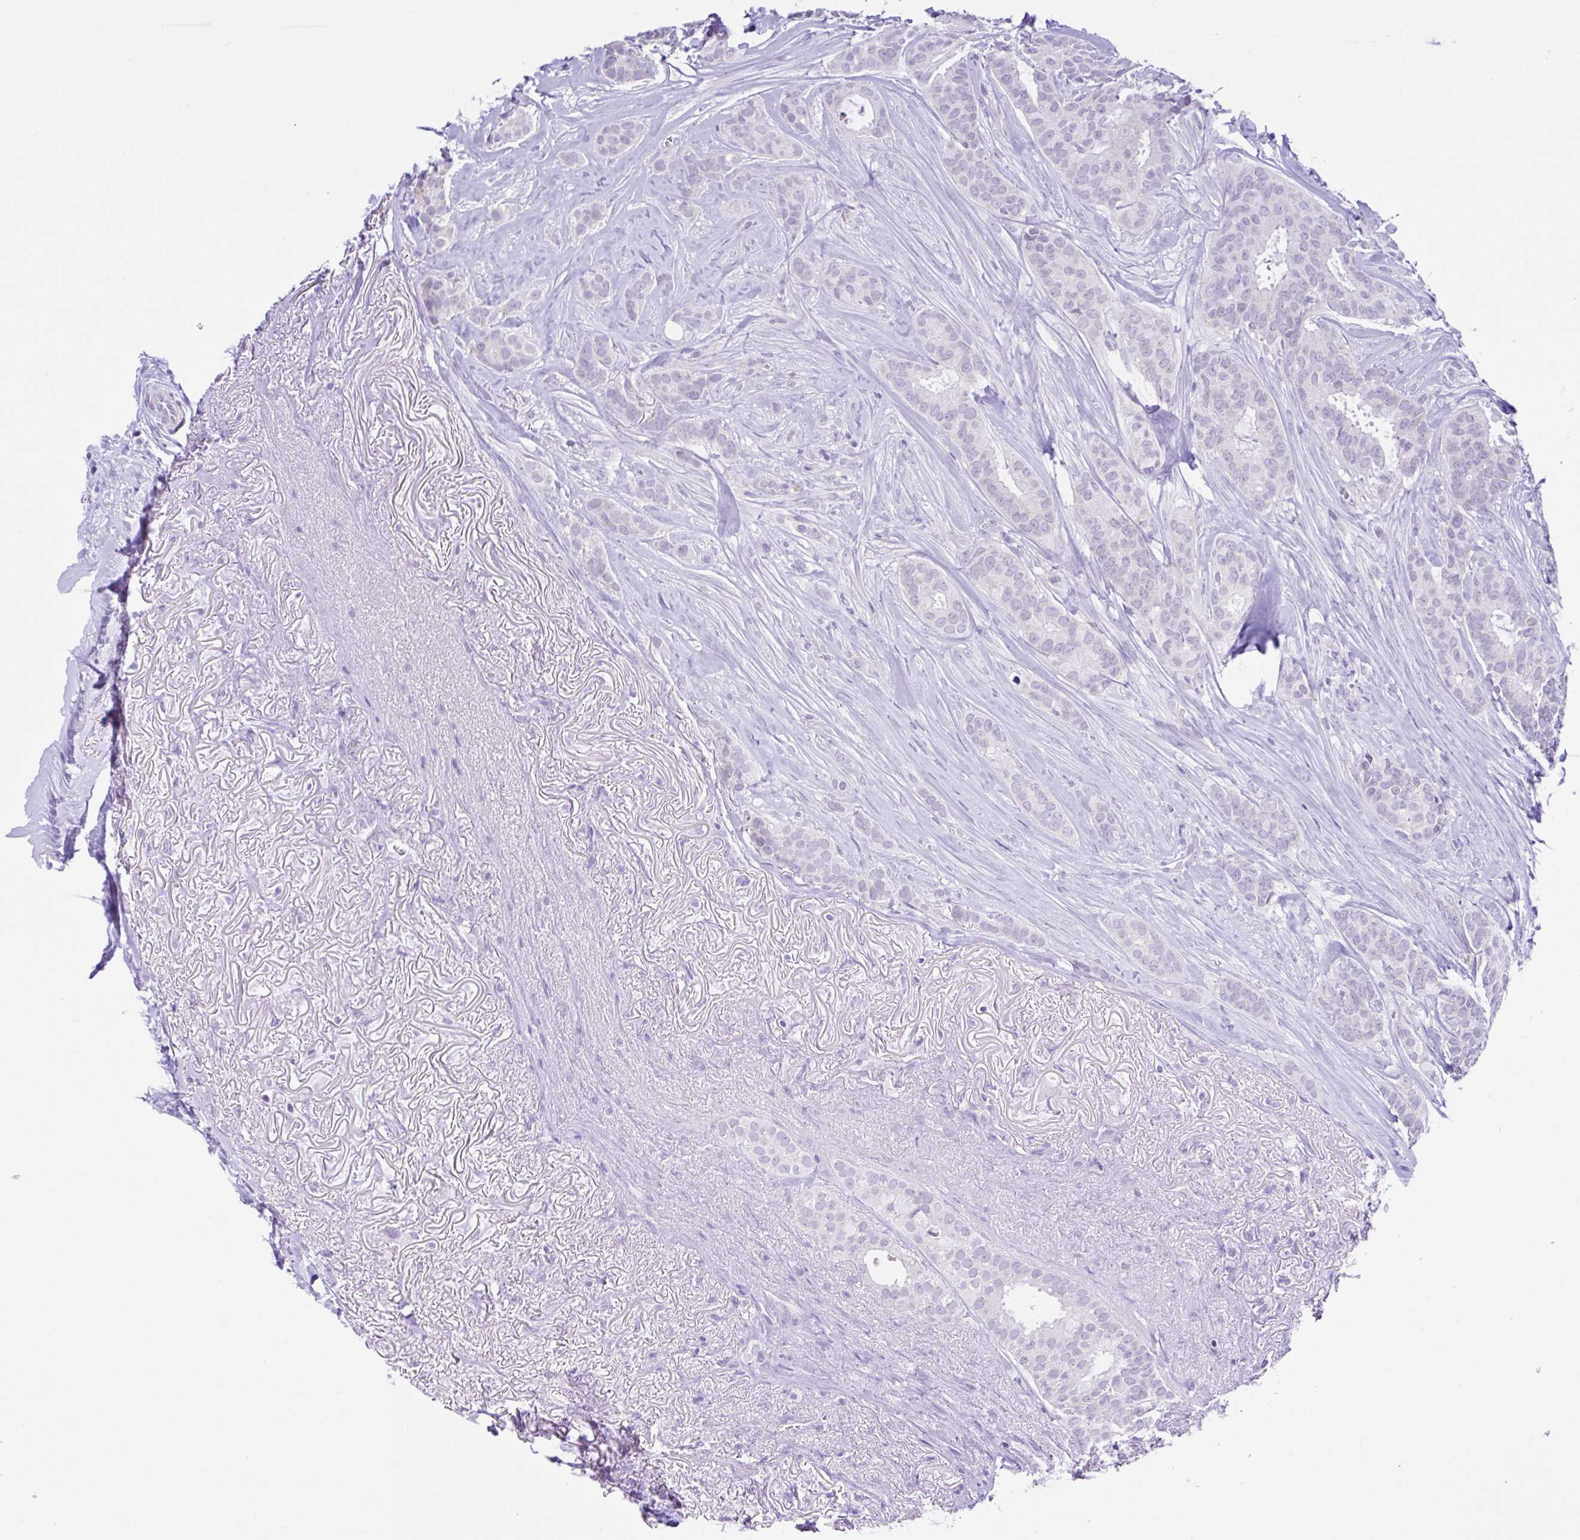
{"staining": {"intensity": "negative", "quantity": "none", "location": "none"}, "tissue": "breast cancer", "cell_type": "Tumor cells", "image_type": "cancer", "snomed": [{"axis": "morphology", "description": "Duct carcinoma"}, {"axis": "topography", "description": "Breast"}], "caption": "Photomicrograph shows no significant protein positivity in tumor cells of breast intraductal carcinoma.", "gene": "NDUFS2", "patient": {"sex": "female", "age": 84}}